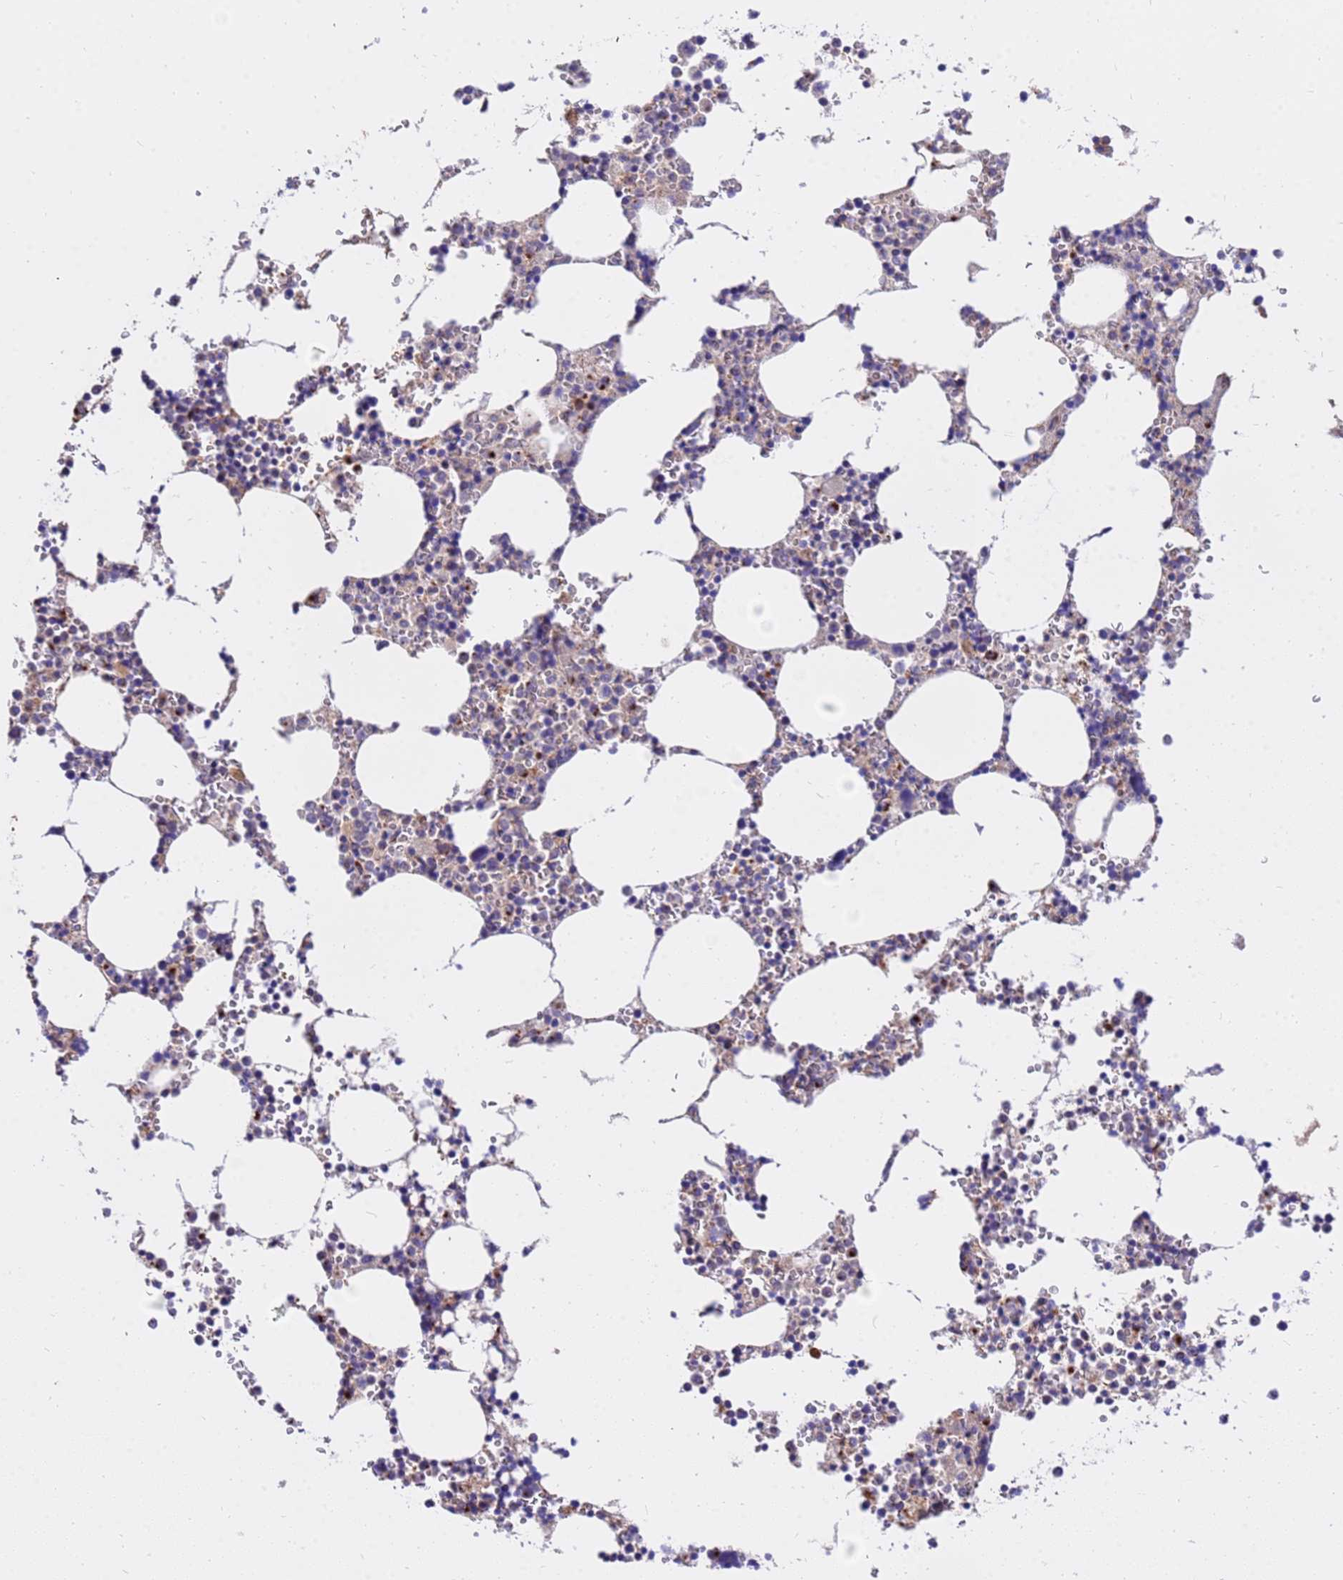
{"staining": {"intensity": "moderate", "quantity": "<25%", "location": "cytoplasmic/membranous"}, "tissue": "bone marrow", "cell_type": "Hematopoietic cells", "image_type": "normal", "snomed": [{"axis": "morphology", "description": "Normal tissue, NOS"}, {"axis": "topography", "description": "Bone marrow"}], "caption": "Brown immunohistochemical staining in unremarkable human bone marrow displays moderate cytoplasmic/membranous staining in approximately <25% of hematopoietic cells.", "gene": "HPS3", "patient": {"sex": "female", "age": 64}}